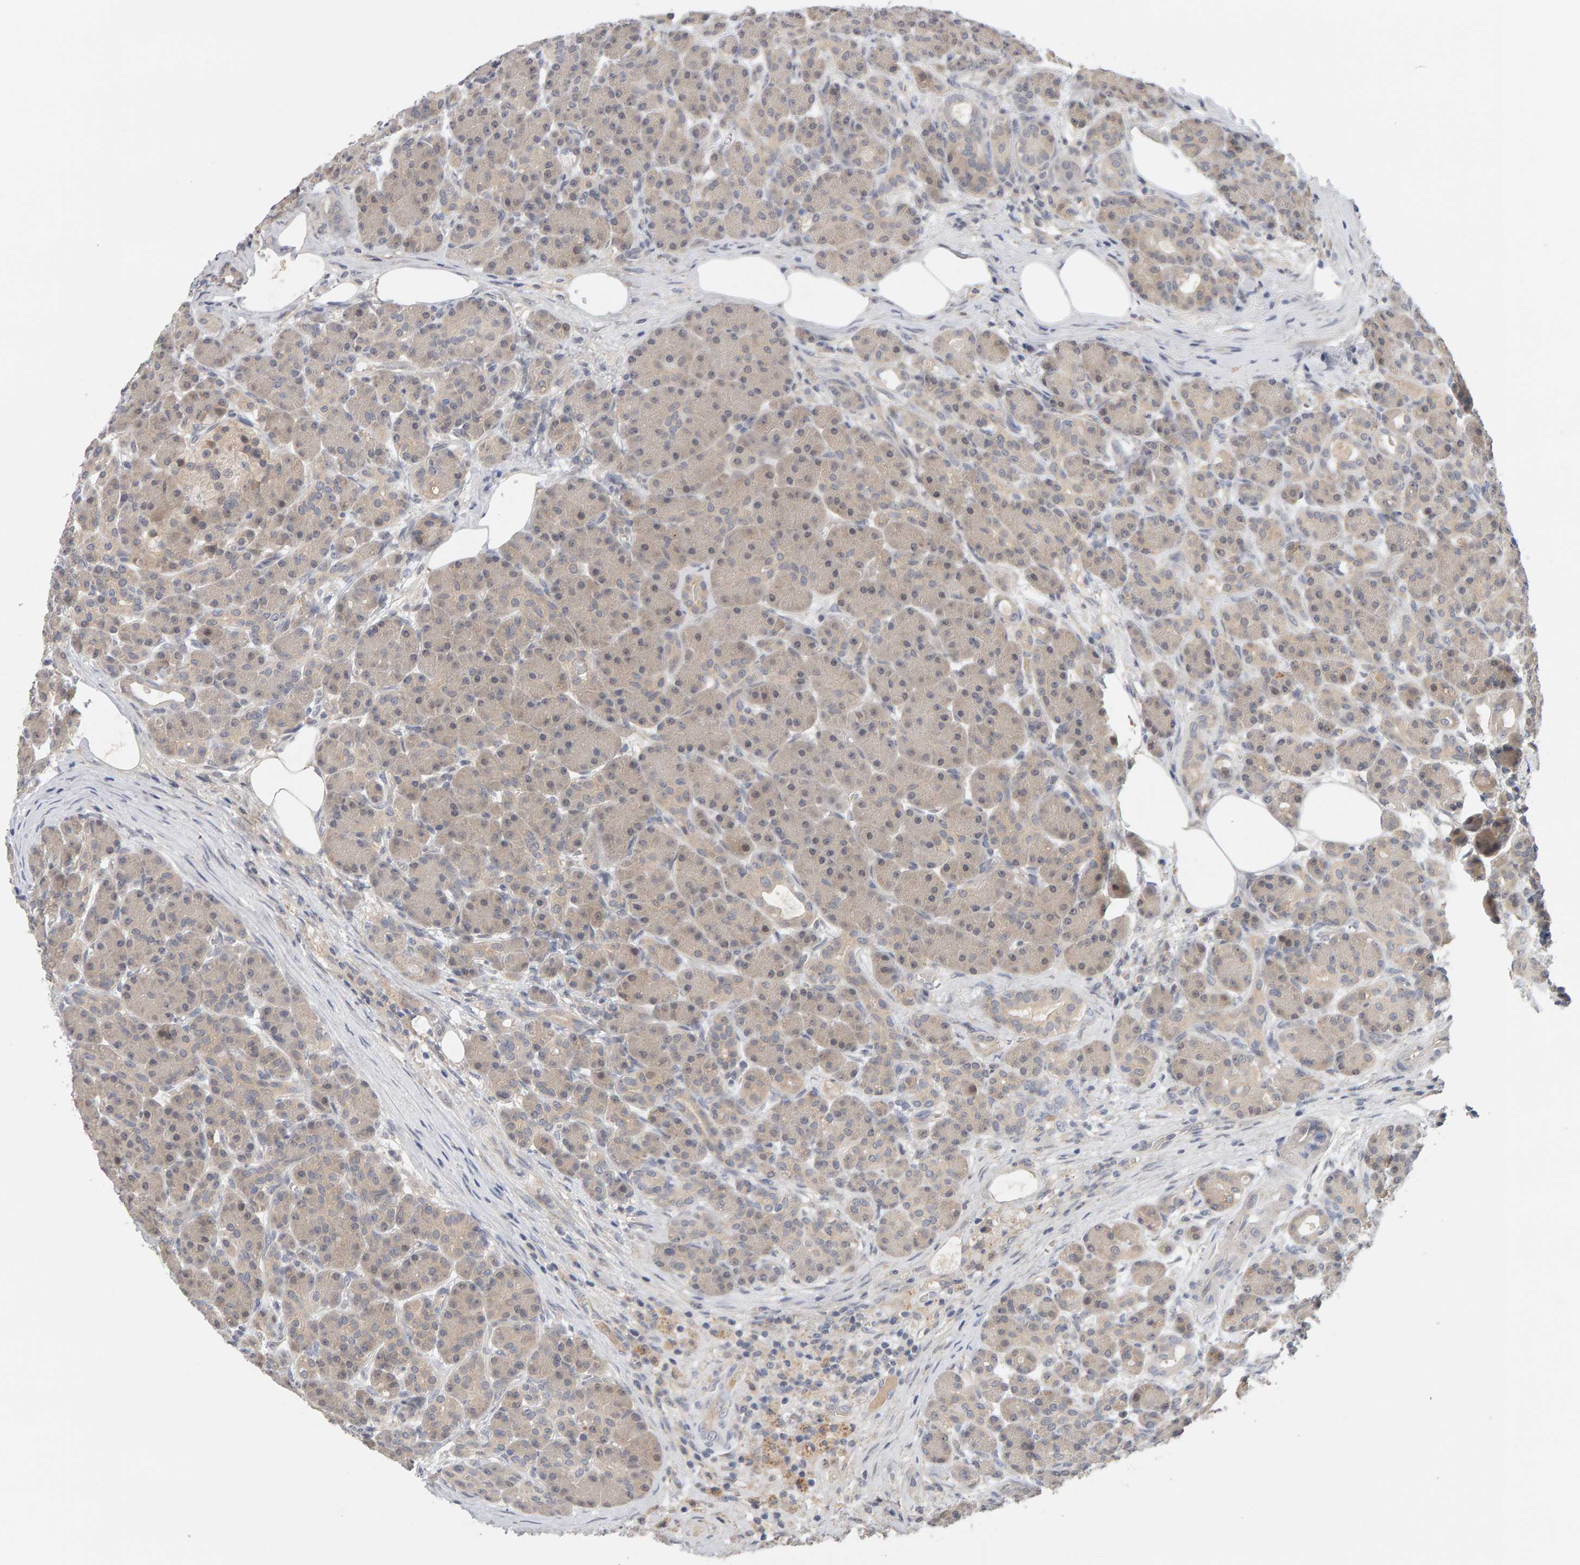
{"staining": {"intensity": "weak", "quantity": "<25%", "location": "cytoplasmic/membranous"}, "tissue": "pancreas", "cell_type": "Exocrine glandular cells", "image_type": "normal", "snomed": [{"axis": "morphology", "description": "Normal tissue, NOS"}, {"axis": "topography", "description": "Pancreas"}], "caption": "Immunohistochemical staining of unremarkable human pancreas shows no significant staining in exocrine glandular cells.", "gene": "GFUS", "patient": {"sex": "male", "age": 63}}